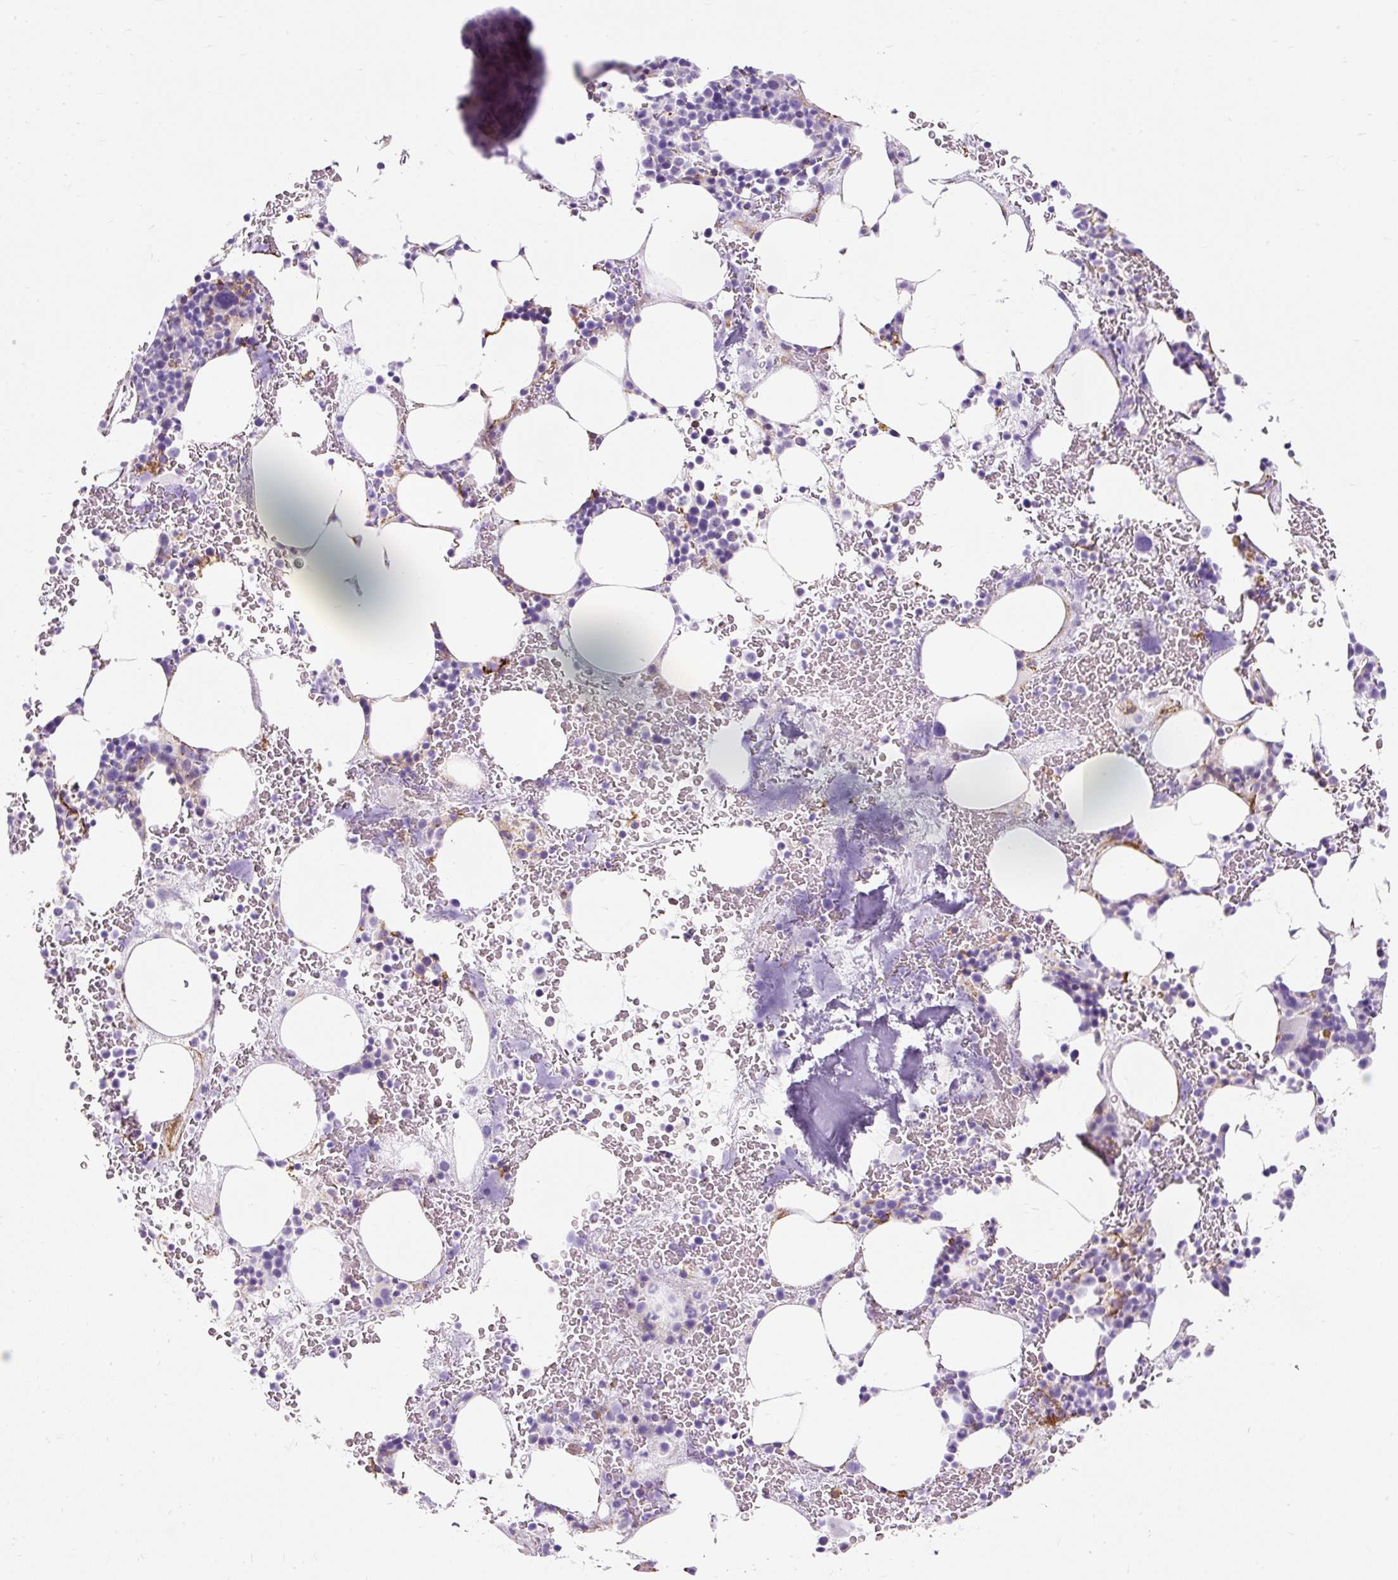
{"staining": {"intensity": "strong", "quantity": "<25%", "location": "cytoplasmic/membranous"}, "tissue": "bone marrow", "cell_type": "Hematopoietic cells", "image_type": "normal", "snomed": [{"axis": "morphology", "description": "Normal tissue, NOS"}, {"axis": "topography", "description": "Bone marrow"}], "caption": "A micrograph showing strong cytoplasmic/membranous positivity in about <25% of hematopoietic cells in benign bone marrow, as visualized by brown immunohistochemical staining.", "gene": "HLA", "patient": {"sex": "male", "age": 62}}